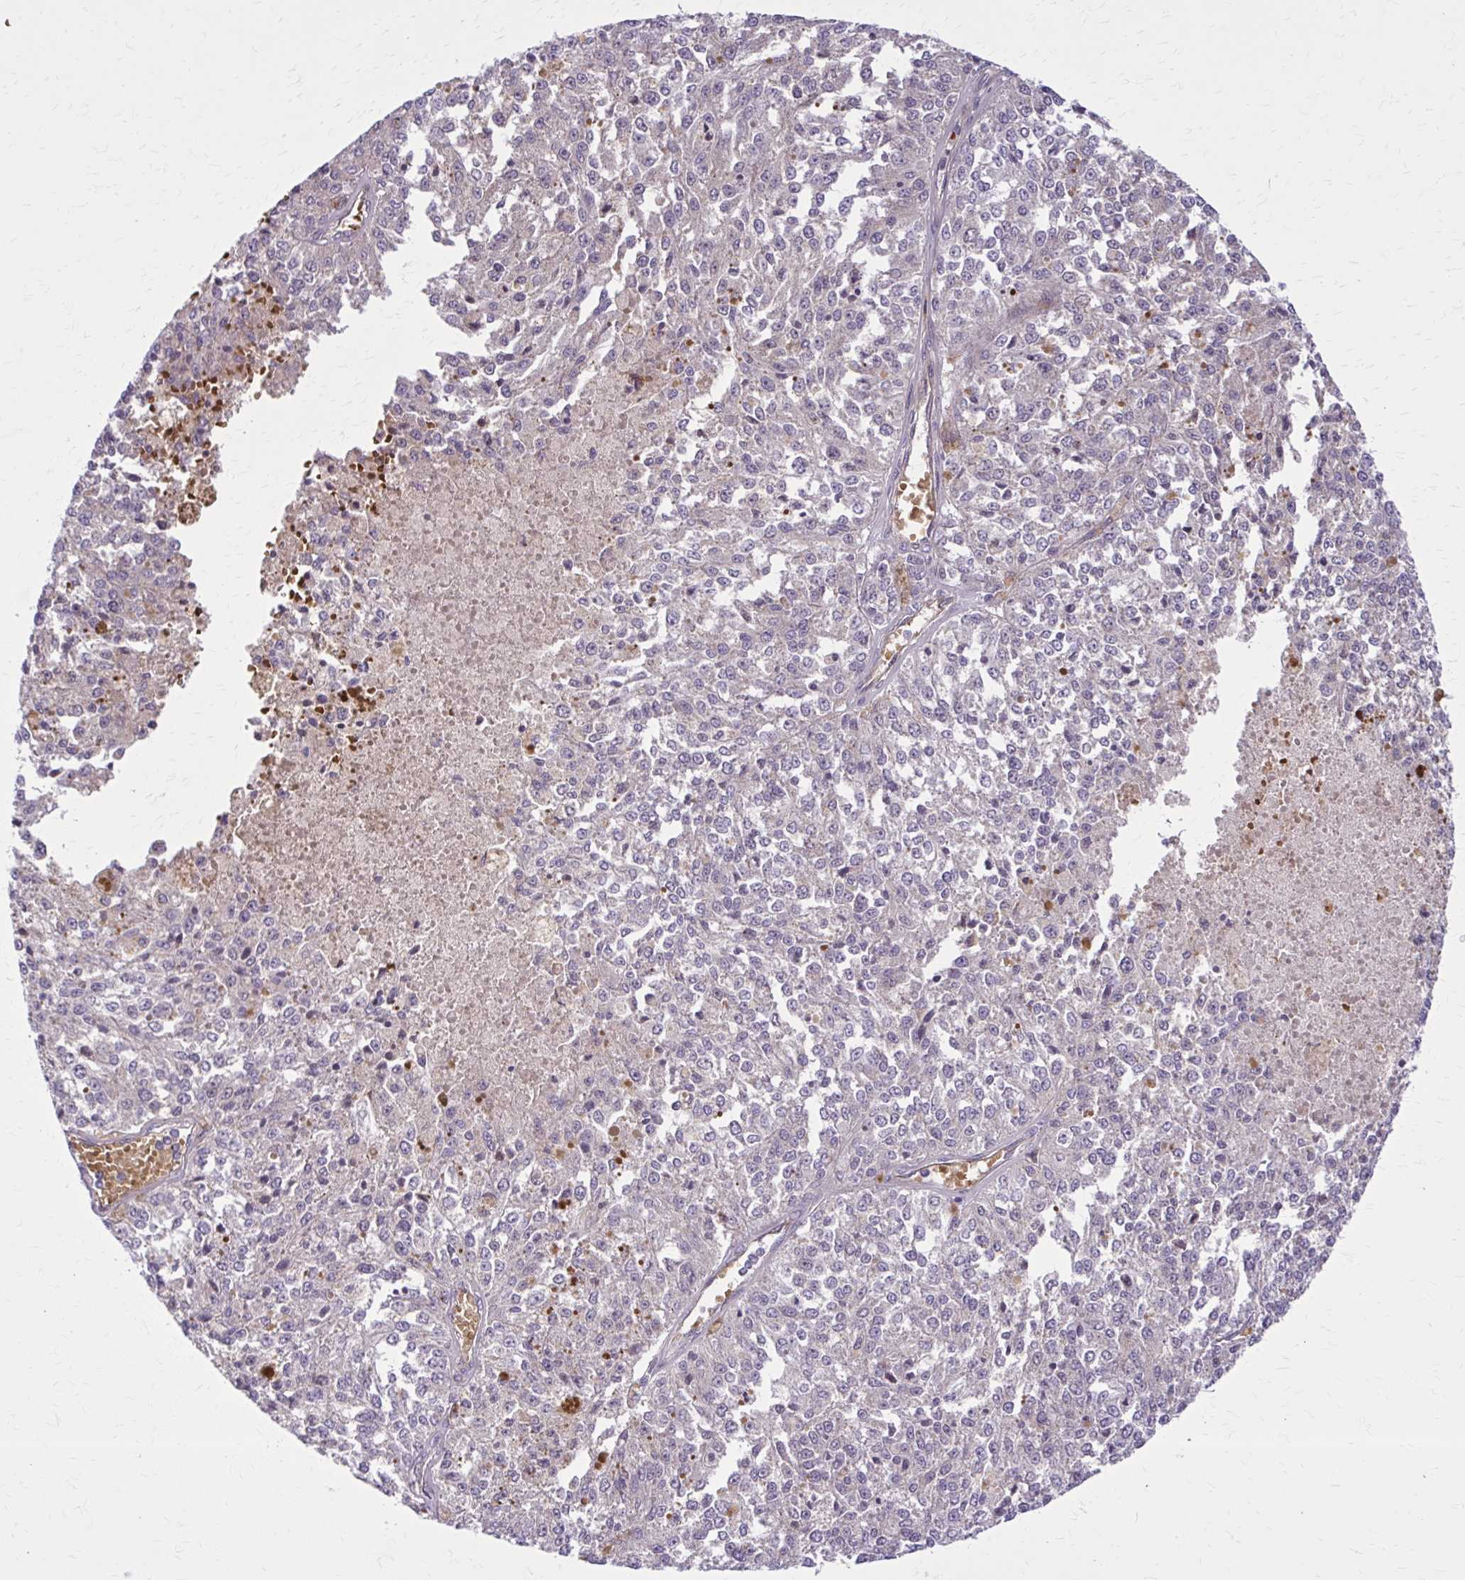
{"staining": {"intensity": "negative", "quantity": "none", "location": "none"}, "tissue": "melanoma", "cell_type": "Tumor cells", "image_type": "cancer", "snomed": [{"axis": "morphology", "description": "Malignant melanoma, Metastatic site"}, {"axis": "topography", "description": "Lymph node"}], "caption": "Immunohistochemical staining of melanoma displays no significant staining in tumor cells.", "gene": "SNF8", "patient": {"sex": "female", "age": 64}}